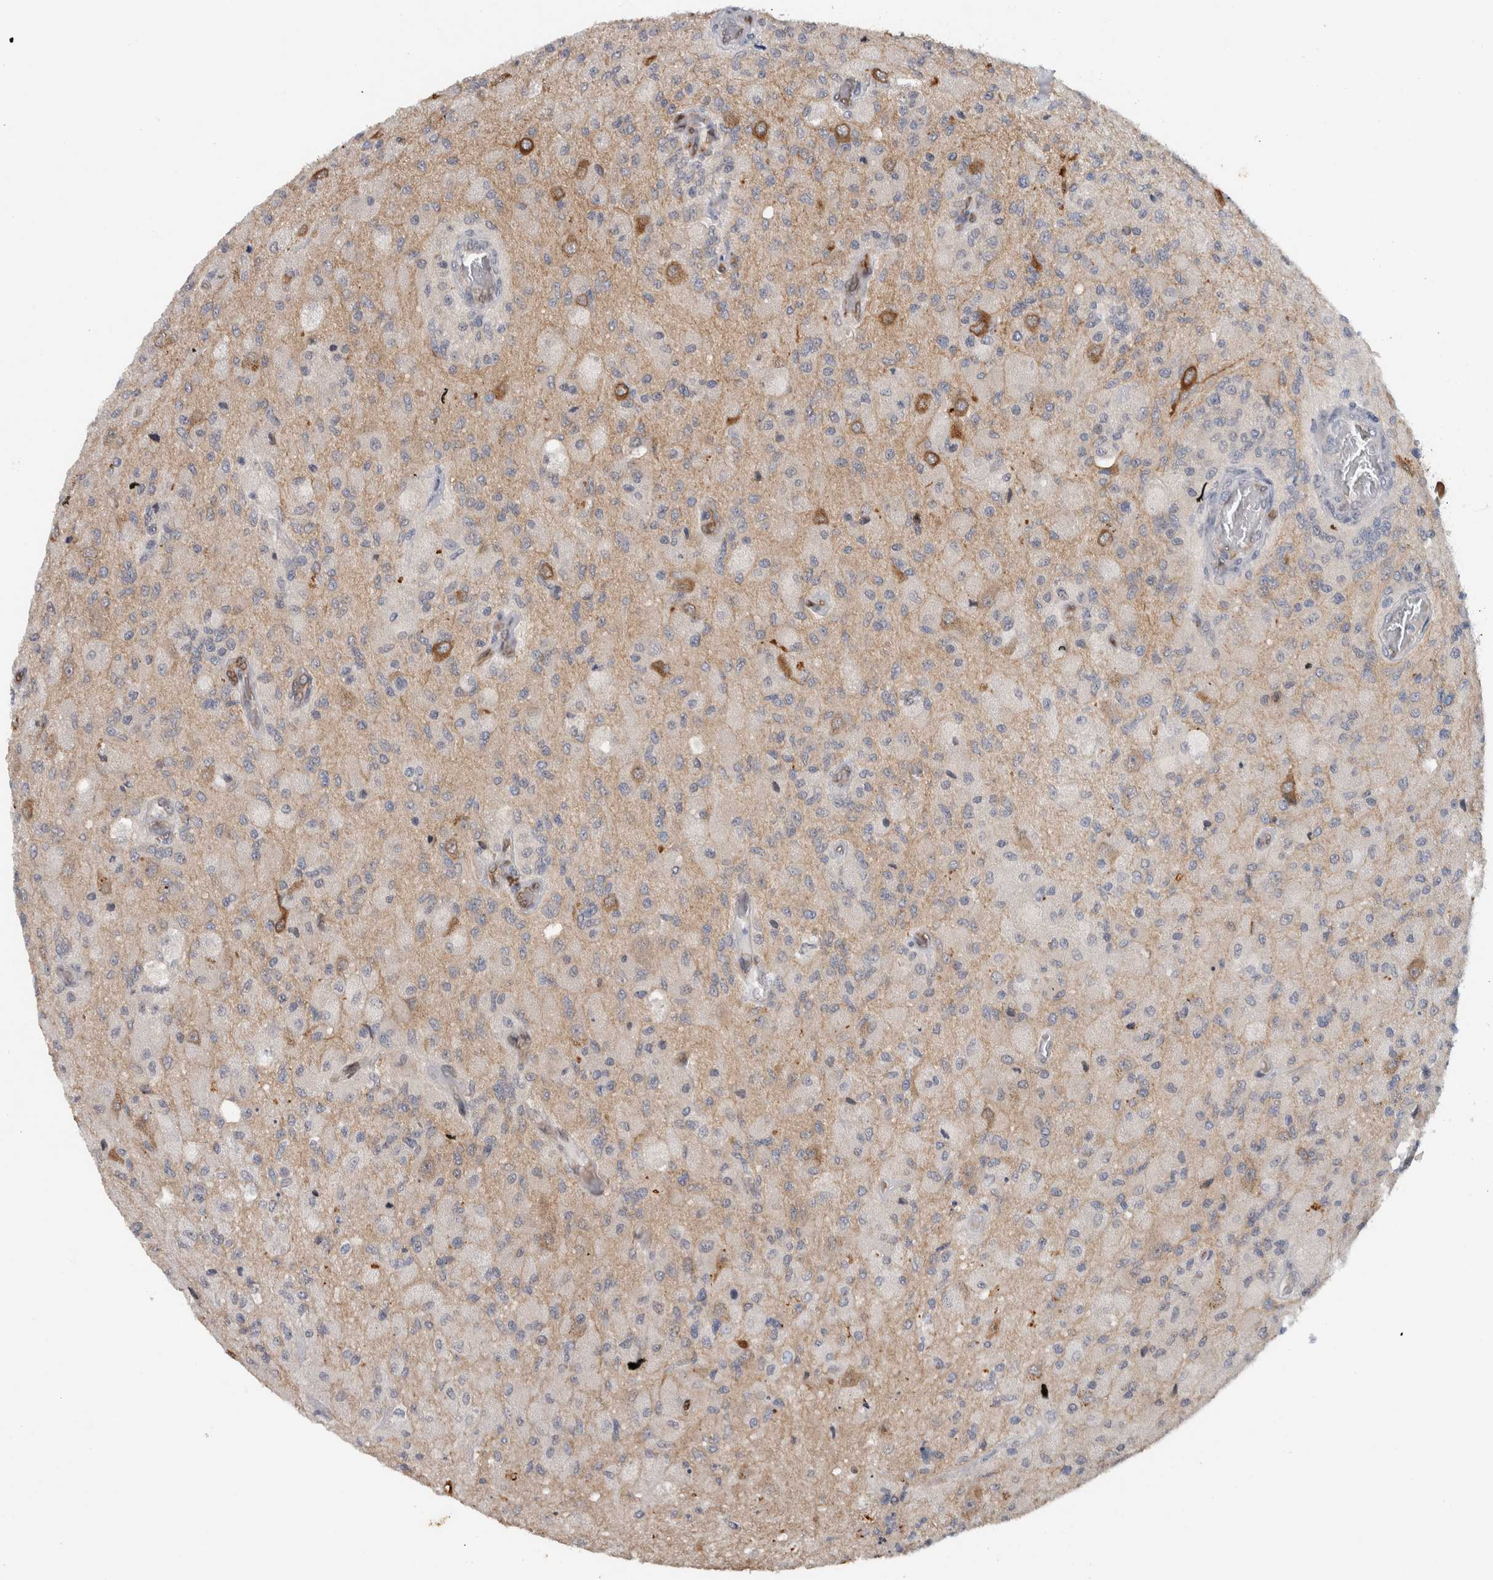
{"staining": {"intensity": "weak", "quantity": "<25%", "location": "cytoplasmic/membranous"}, "tissue": "glioma", "cell_type": "Tumor cells", "image_type": "cancer", "snomed": [{"axis": "morphology", "description": "Normal tissue, NOS"}, {"axis": "morphology", "description": "Glioma, malignant, High grade"}, {"axis": "topography", "description": "Cerebral cortex"}], "caption": "The image reveals no significant positivity in tumor cells of glioma. (DAB (3,3'-diaminobenzidine) immunohistochemistry, high magnification).", "gene": "PRXL2A", "patient": {"sex": "male", "age": 77}}